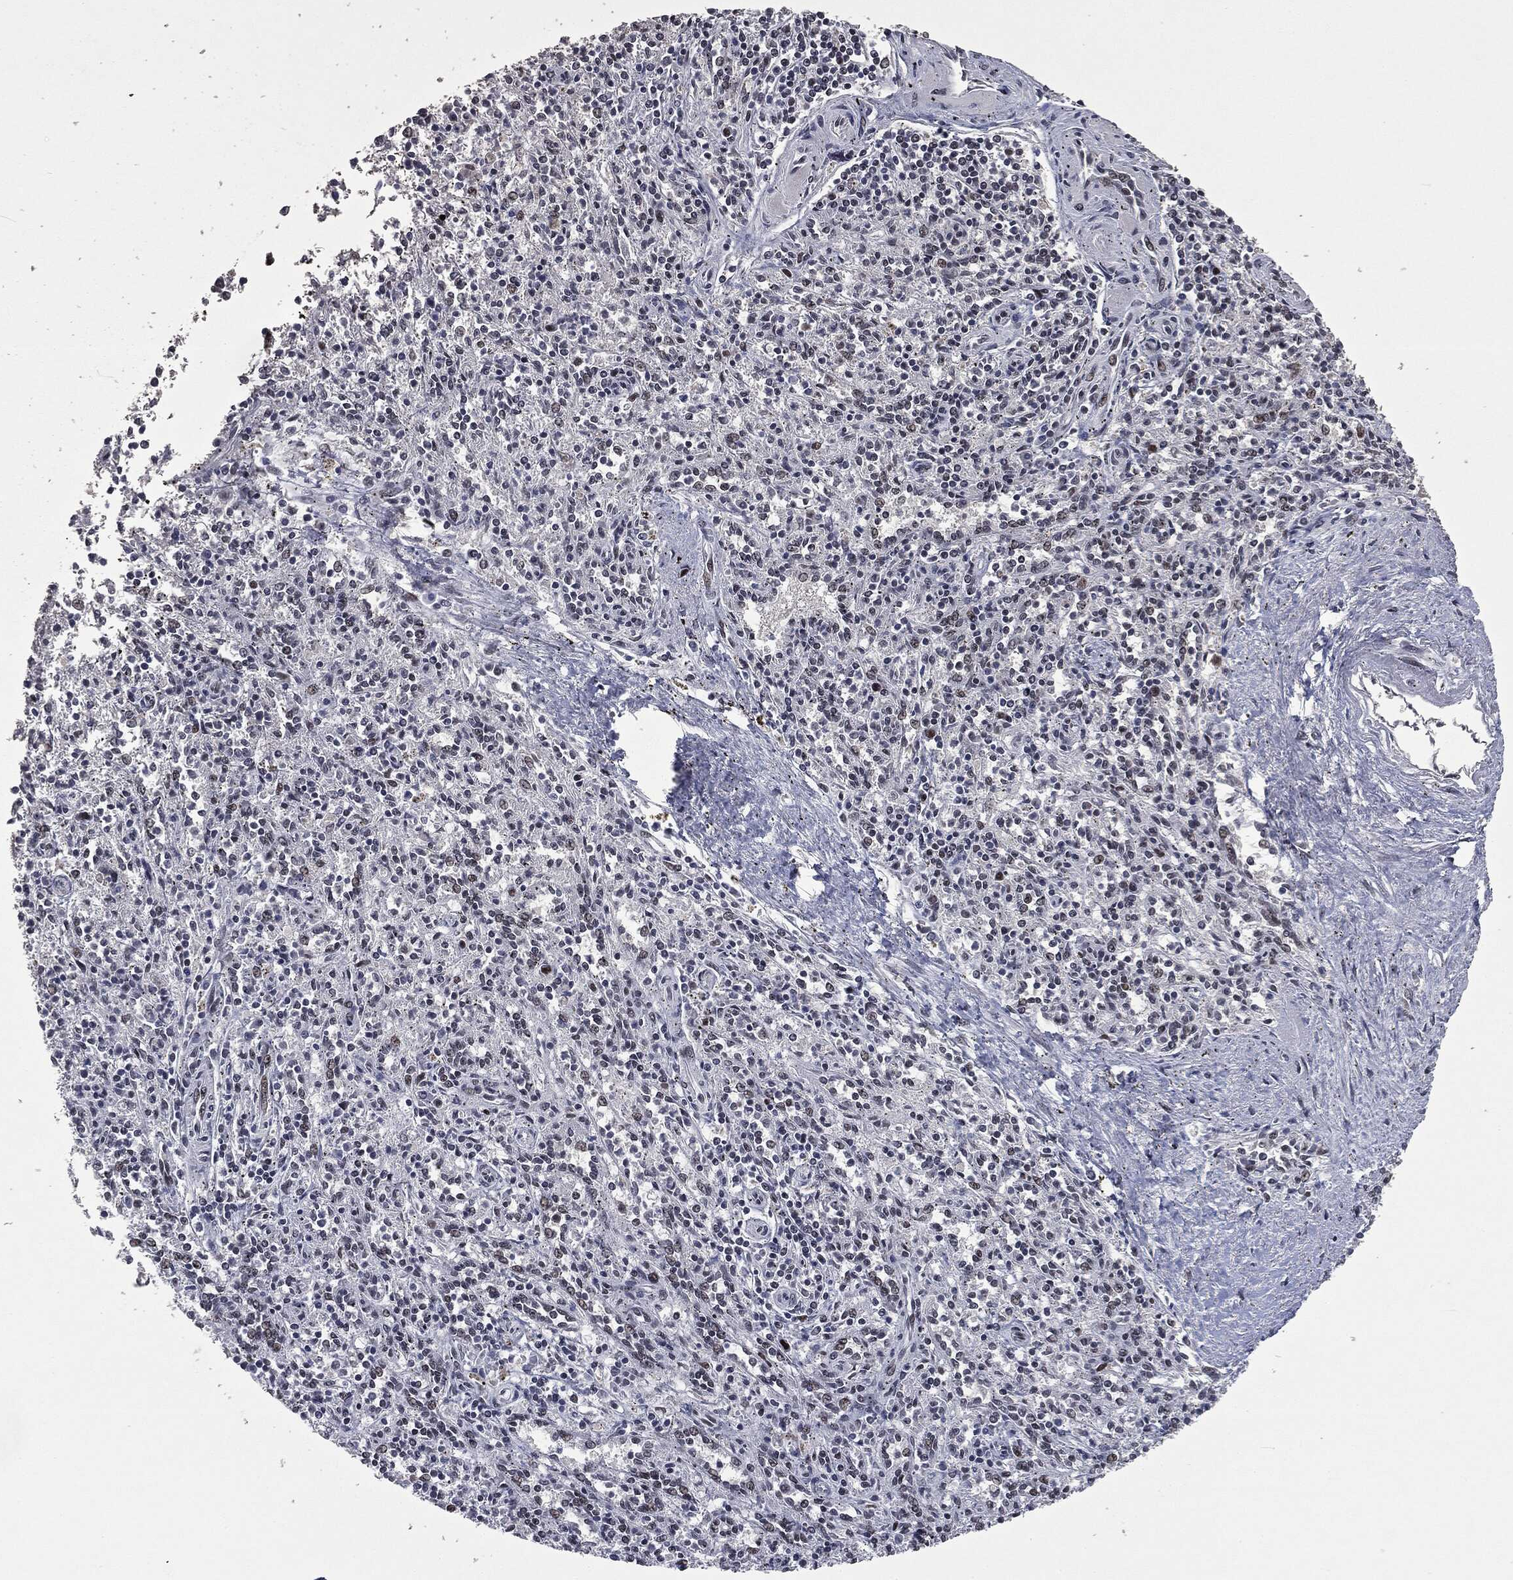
{"staining": {"intensity": "moderate", "quantity": "<25%", "location": "nuclear"}, "tissue": "spleen", "cell_type": "Cells in red pulp", "image_type": "normal", "snomed": [{"axis": "morphology", "description": "Normal tissue, NOS"}, {"axis": "topography", "description": "Spleen"}], "caption": "Approximately <25% of cells in red pulp in unremarkable spleen exhibit moderate nuclear protein expression as visualized by brown immunohistochemical staining.", "gene": "MSH2", "patient": {"sex": "male", "age": 69}}